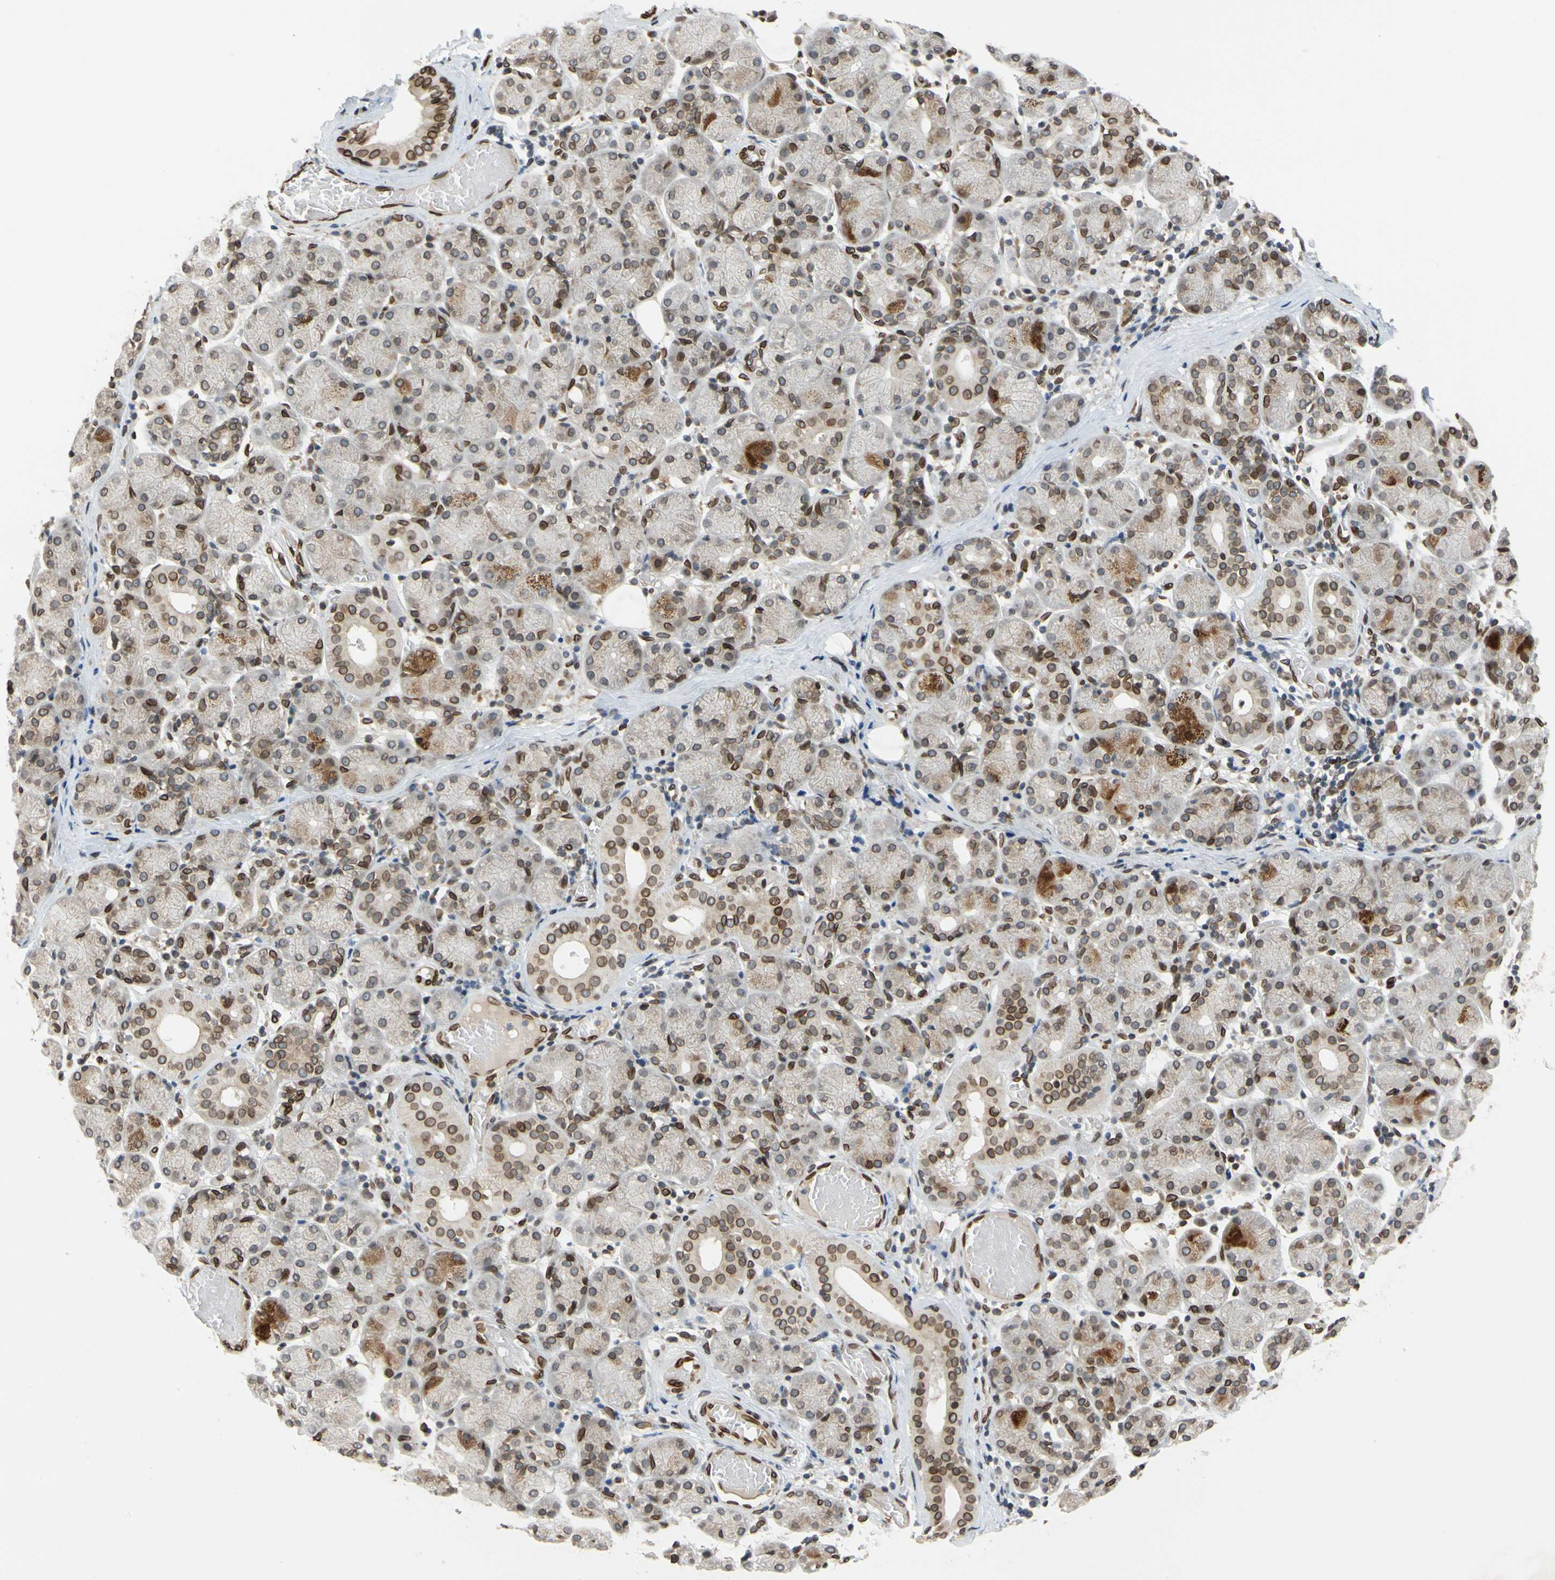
{"staining": {"intensity": "strong", "quantity": ">75%", "location": "cytoplasmic/membranous,nuclear"}, "tissue": "salivary gland", "cell_type": "Glandular cells", "image_type": "normal", "snomed": [{"axis": "morphology", "description": "Normal tissue, NOS"}, {"axis": "topography", "description": "Salivary gland"}], "caption": "This photomicrograph demonstrates IHC staining of benign salivary gland, with high strong cytoplasmic/membranous,nuclear staining in approximately >75% of glandular cells.", "gene": "SUN1", "patient": {"sex": "female", "age": 24}}